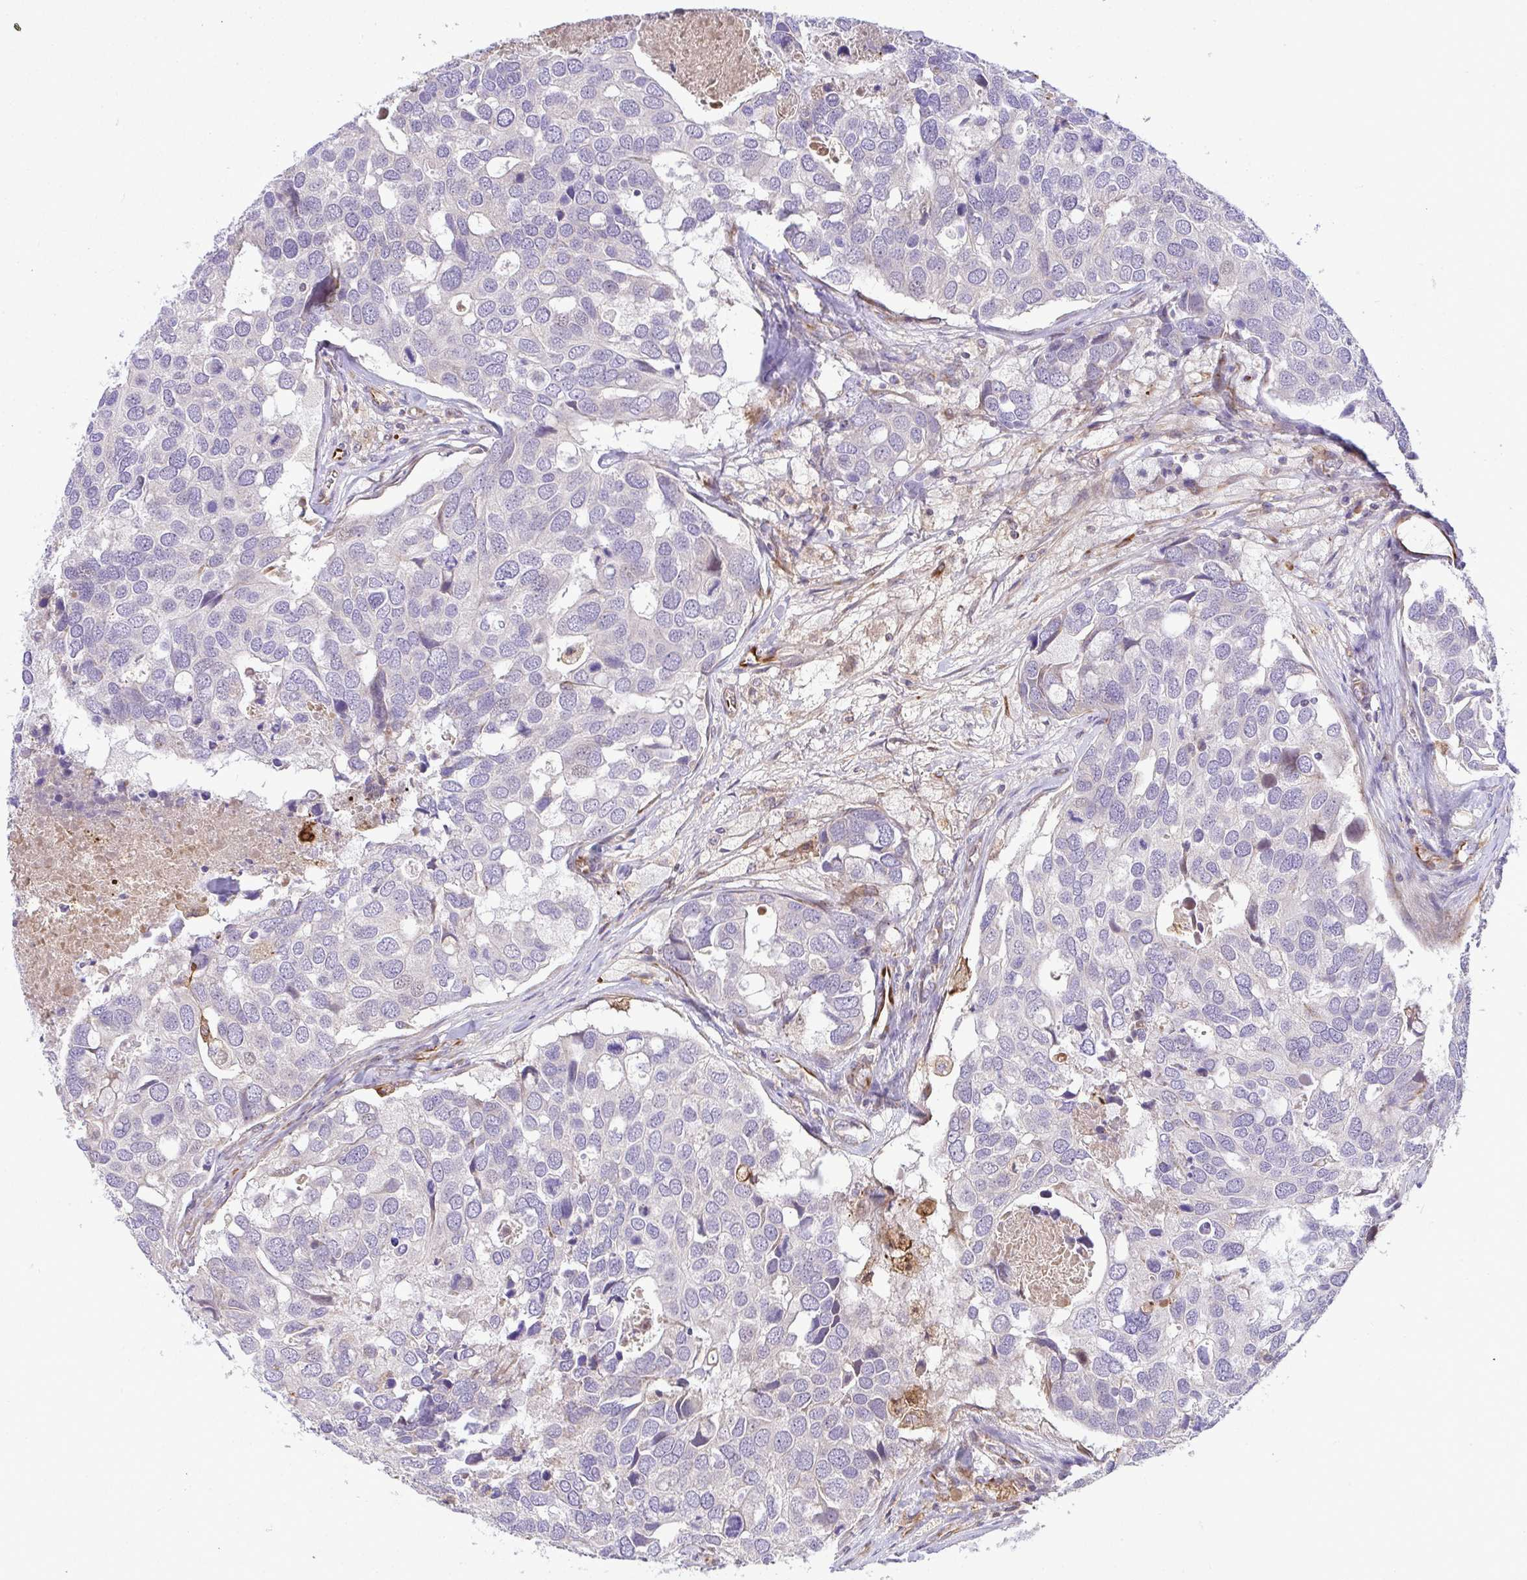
{"staining": {"intensity": "negative", "quantity": "none", "location": "none"}, "tissue": "breast cancer", "cell_type": "Tumor cells", "image_type": "cancer", "snomed": [{"axis": "morphology", "description": "Duct carcinoma"}, {"axis": "topography", "description": "Breast"}], "caption": "High magnification brightfield microscopy of breast cancer stained with DAB (brown) and counterstained with hematoxylin (blue): tumor cells show no significant positivity.", "gene": "GRID2", "patient": {"sex": "female", "age": 83}}